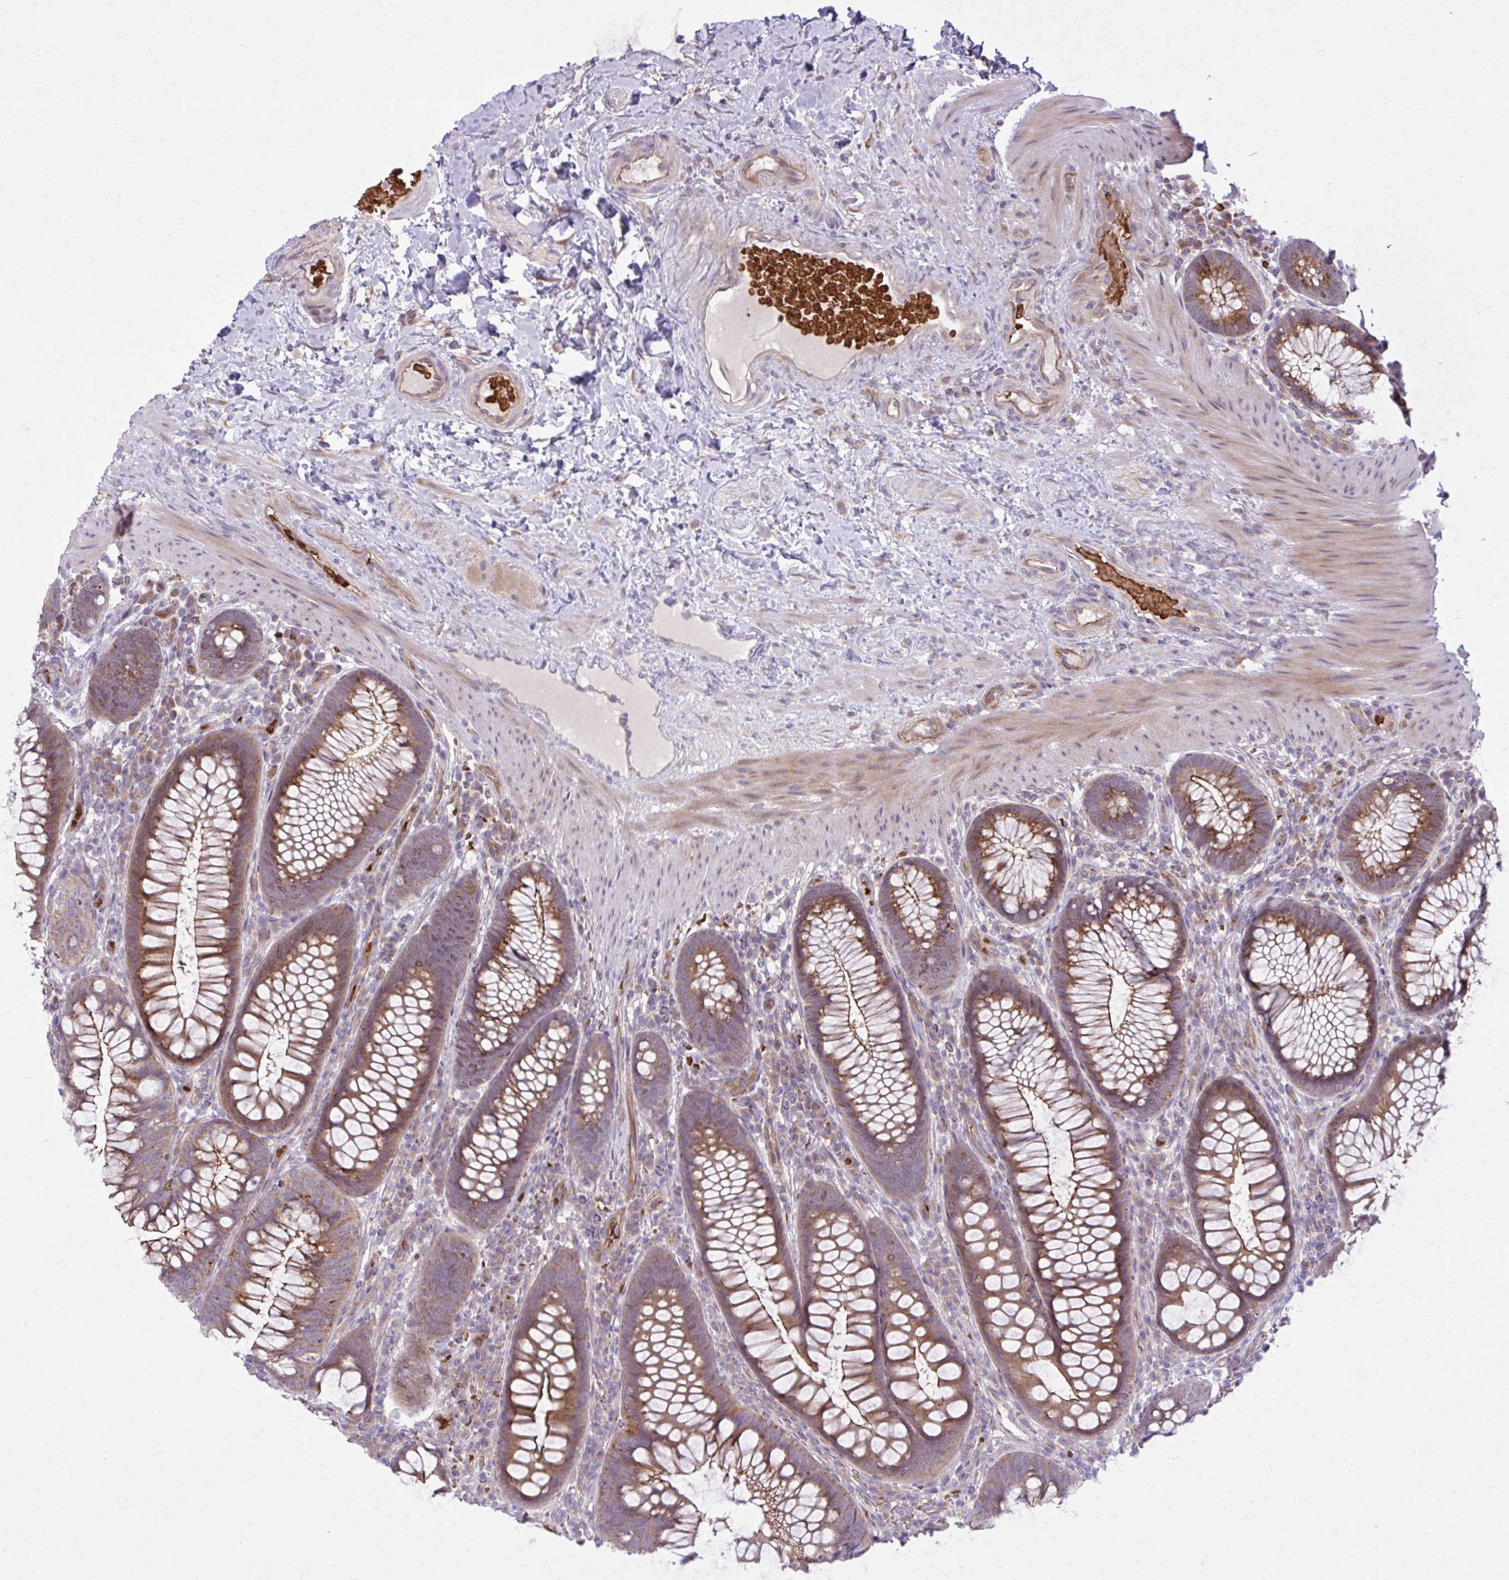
{"staining": {"intensity": "moderate", "quantity": ">75%", "location": "cytoplasmic/membranous"}, "tissue": "colon", "cell_type": "Endothelial cells", "image_type": "normal", "snomed": [{"axis": "morphology", "description": "Normal tissue, NOS"}, {"axis": "morphology", "description": "Adenoma, NOS"}, {"axis": "topography", "description": "Soft tissue"}, {"axis": "topography", "description": "Colon"}], "caption": "A brown stain highlights moderate cytoplasmic/membranous expression of a protein in endothelial cells of unremarkable human colon. The staining is performed using DAB brown chromogen to label protein expression. The nuclei are counter-stained blue using hematoxylin.", "gene": "SNF8", "patient": {"sex": "male", "age": 47}}